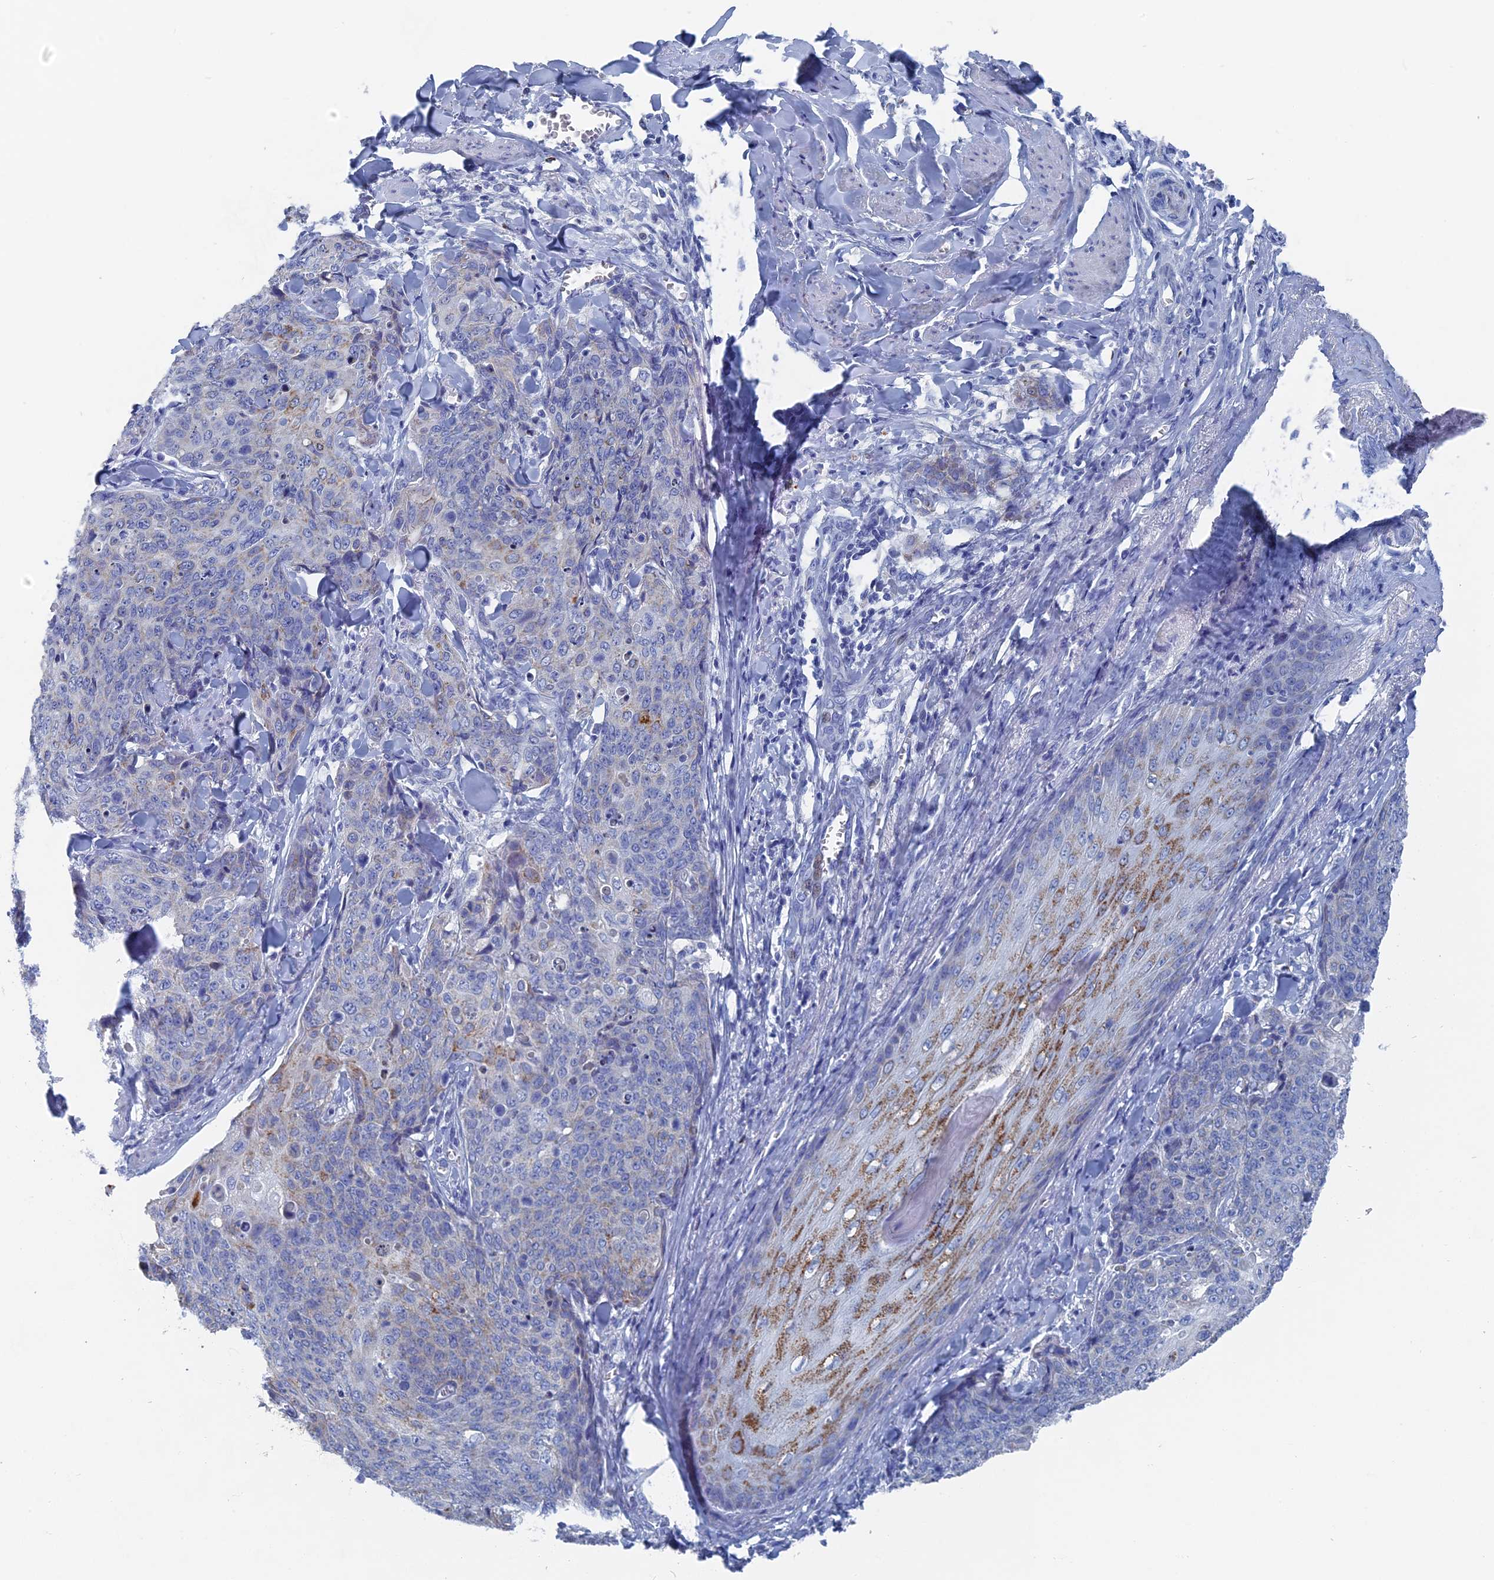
{"staining": {"intensity": "negative", "quantity": "none", "location": "none"}, "tissue": "skin cancer", "cell_type": "Tumor cells", "image_type": "cancer", "snomed": [{"axis": "morphology", "description": "Squamous cell carcinoma, NOS"}, {"axis": "topography", "description": "Skin"}, {"axis": "topography", "description": "Vulva"}], "caption": "This is an immunohistochemistry (IHC) photomicrograph of human skin squamous cell carcinoma. There is no expression in tumor cells.", "gene": "HIGD1A", "patient": {"sex": "female", "age": 85}}